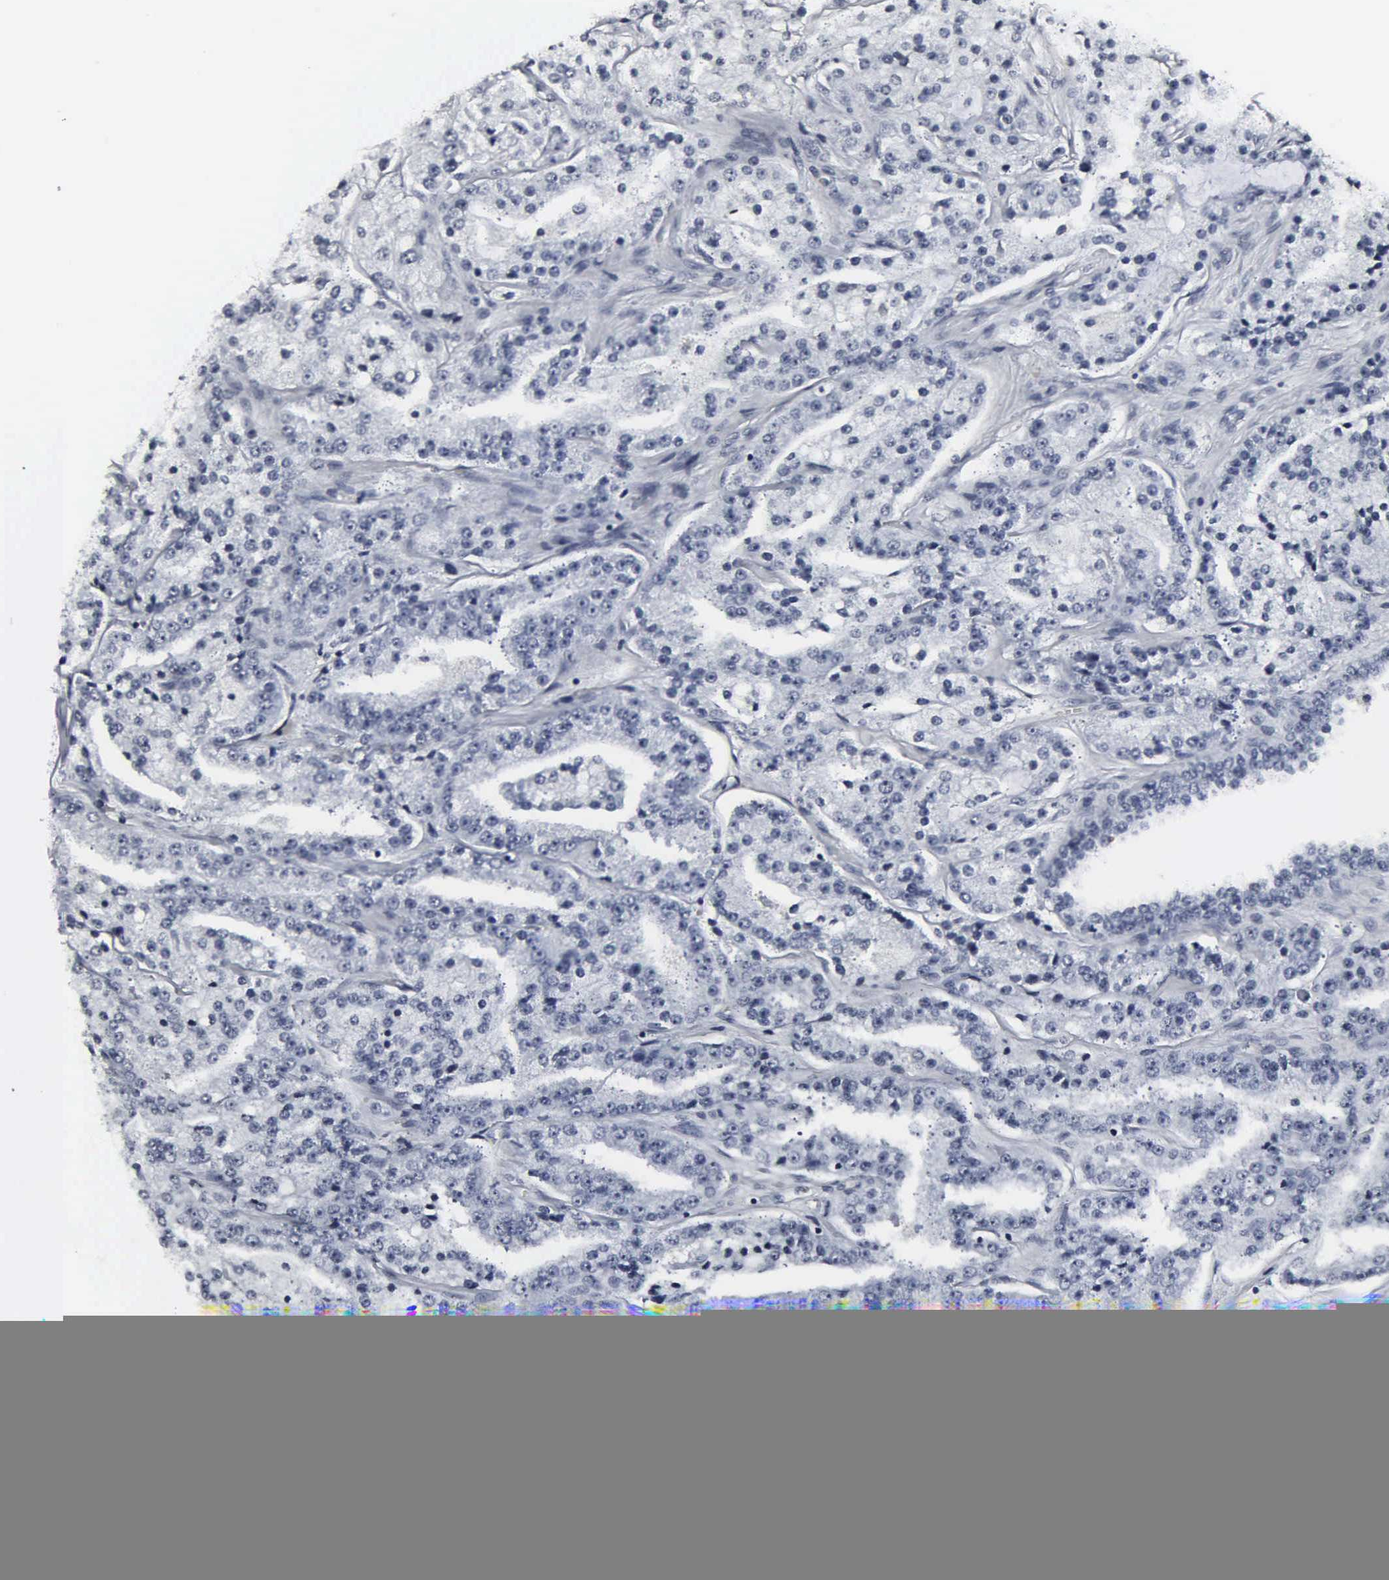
{"staining": {"intensity": "negative", "quantity": "none", "location": "none"}, "tissue": "prostate cancer", "cell_type": "Tumor cells", "image_type": "cancer", "snomed": [{"axis": "morphology", "description": "Adenocarcinoma, Medium grade"}, {"axis": "topography", "description": "Prostate"}], "caption": "A histopathology image of human prostate medium-grade adenocarcinoma is negative for staining in tumor cells.", "gene": "DGCR2", "patient": {"sex": "male", "age": 72}}